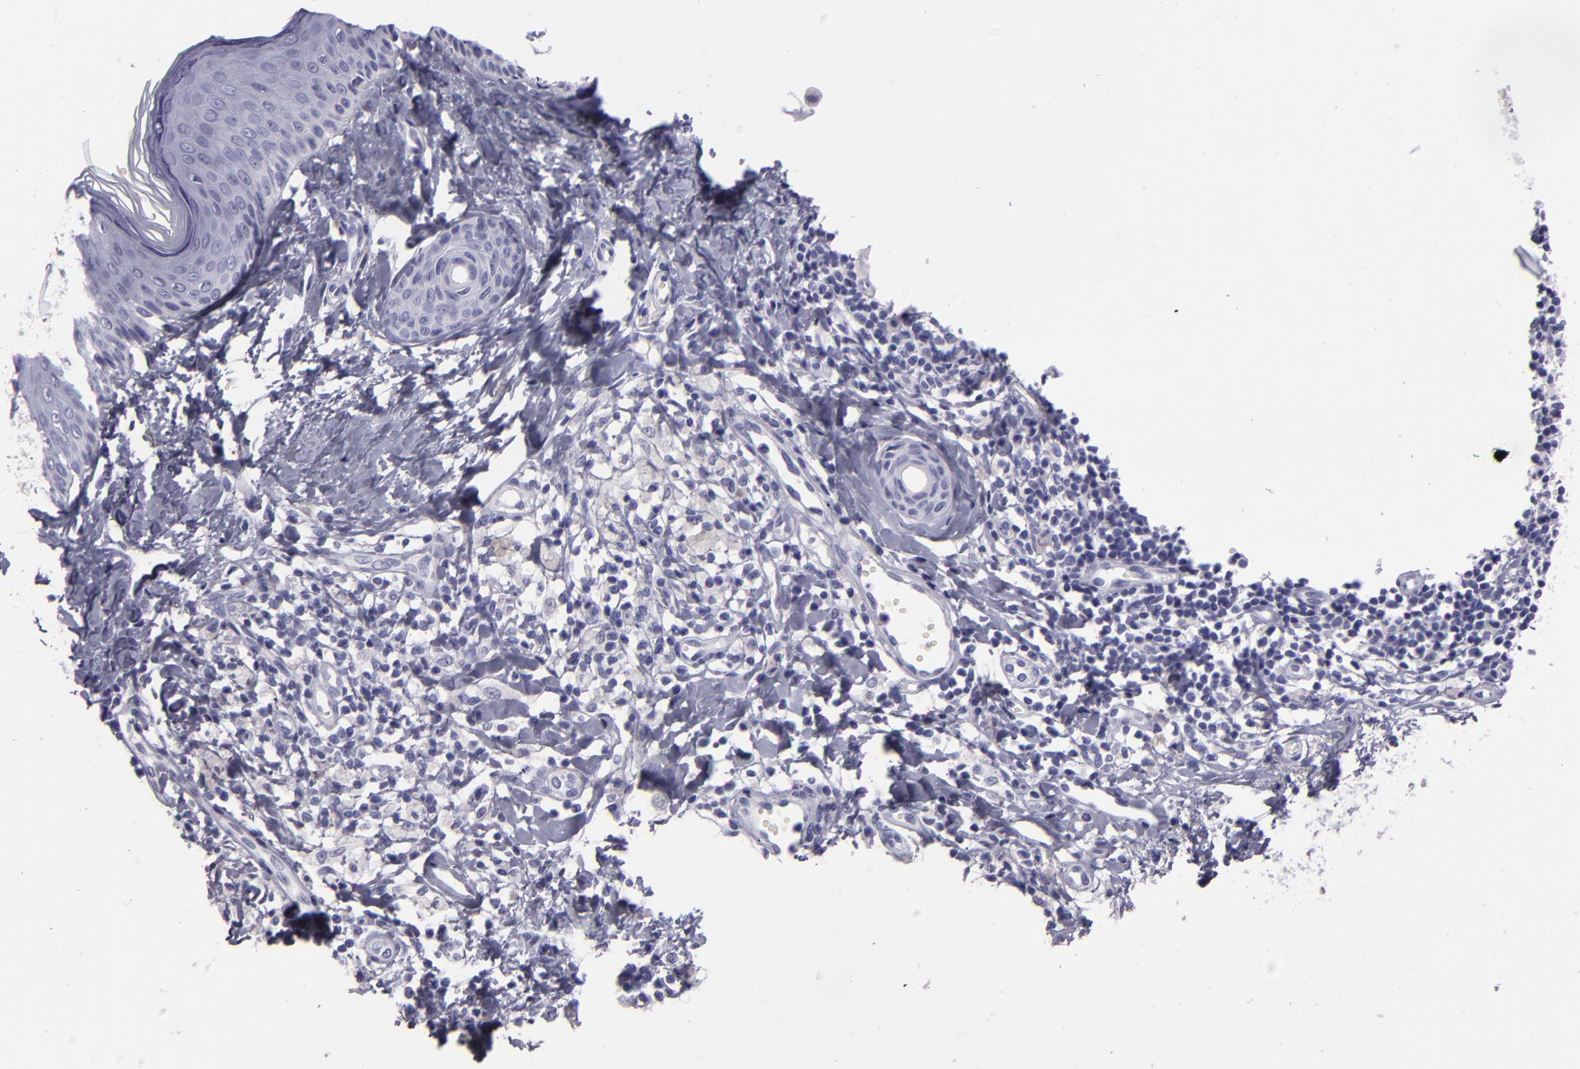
{"staining": {"intensity": "negative", "quantity": "none", "location": "none"}, "tissue": "melanoma", "cell_type": "Tumor cells", "image_type": "cancer", "snomed": [{"axis": "morphology", "description": "Malignant melanoma, NOS"}, {"axis": "topography", "description": "Skin"}], "caption": "Melanoma was stained to show a protein in brown. There is no significant positivity in tumor cells.", "gene": "CR2", "patient": {"sex": "male", "age": 23}}